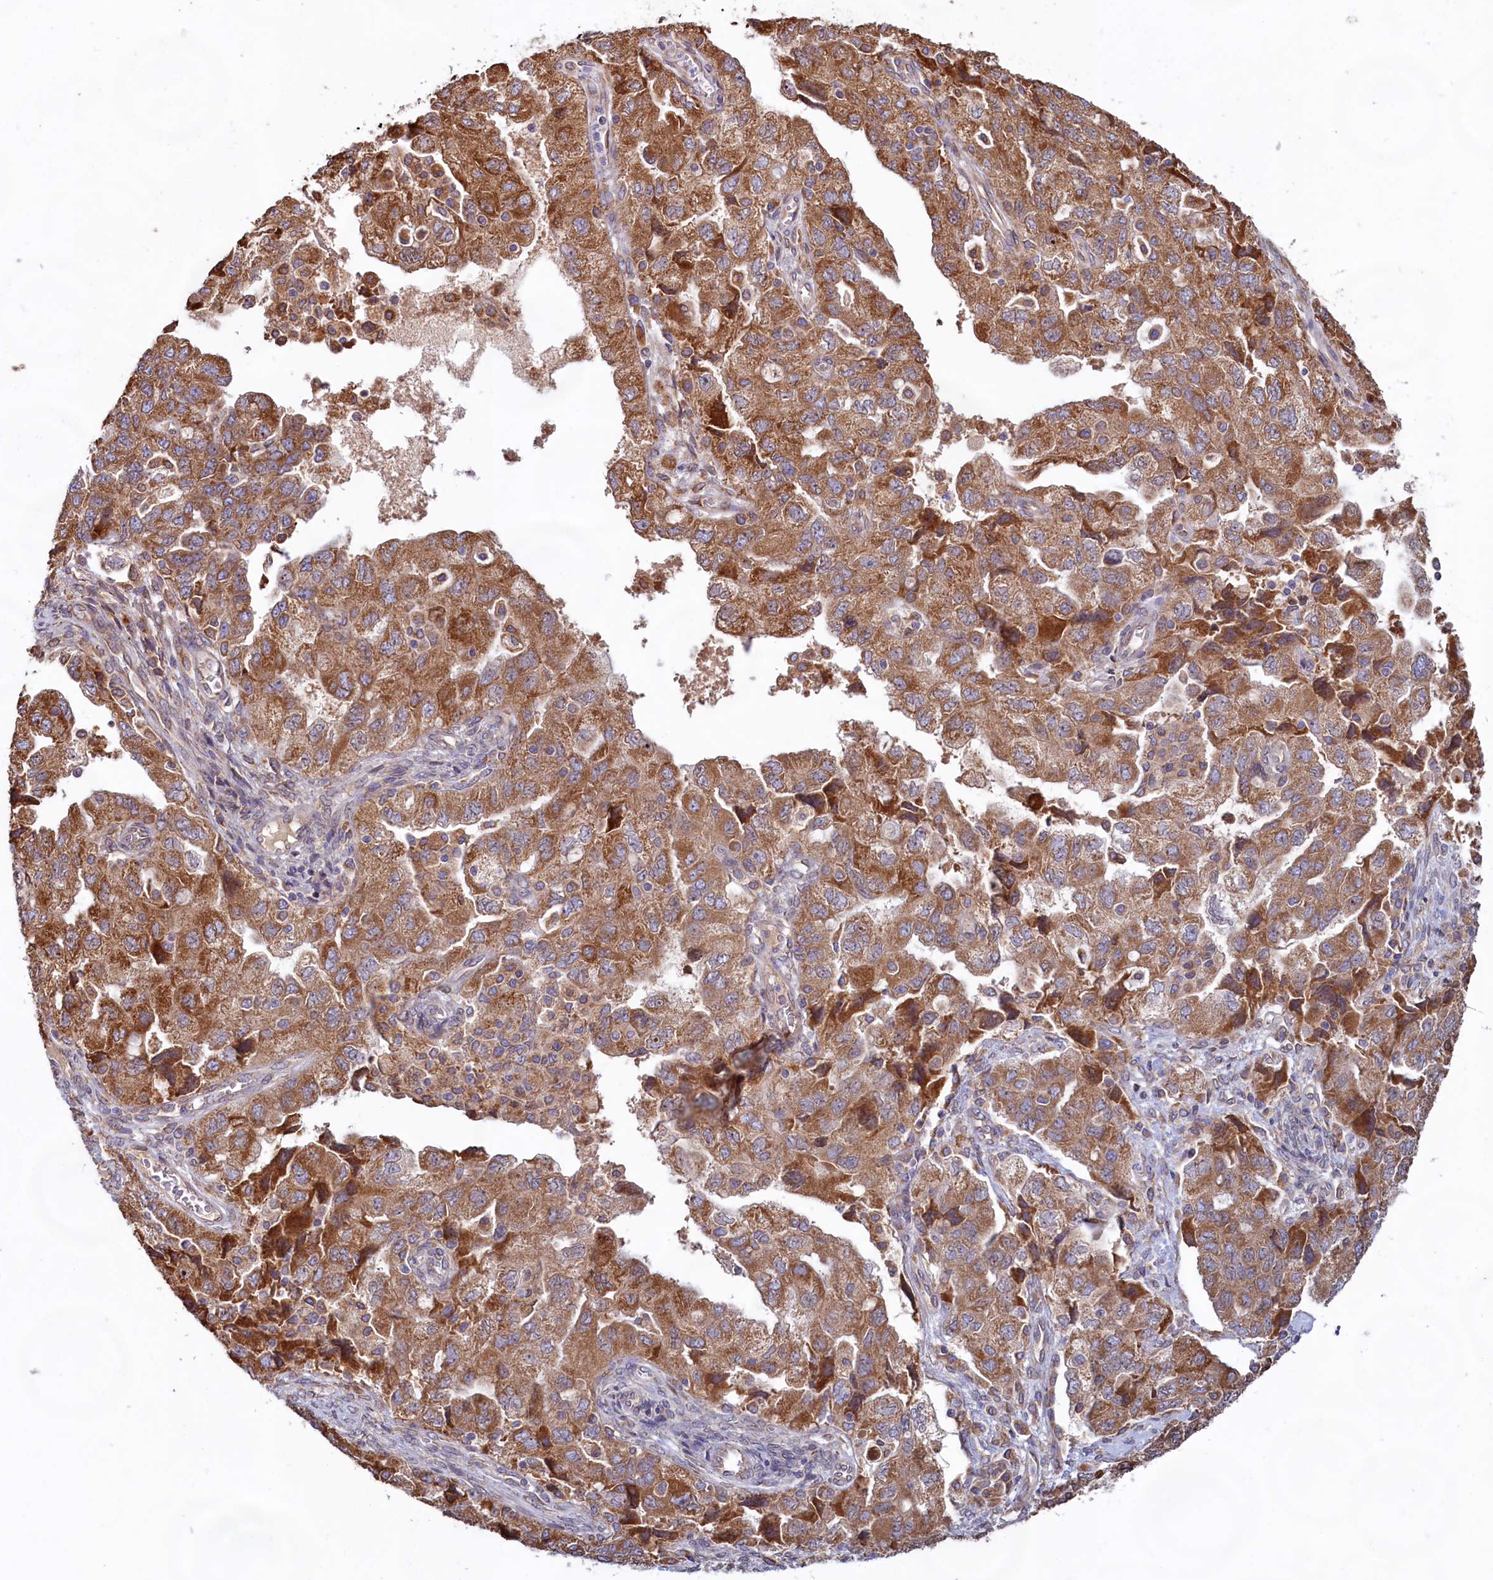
{"staining": {"intensity": "strong", "quantity": ">75%", "location": "cytoplasmic/membranous"}, "tissue": "ovarian cancer", "cell_type": "Tumor cells", "image_type": "cancer", "snomed": [{"axis": "morphology", "description": "Carcinoma, NOS"}, {"axis": "morphology", "description": "Cystadenocarcinoma, serous, NOS"}, {"axis": "topography", "description": "Ovary"}], "caption": "Ovarian cancer stained for a protein (brown) demonstrates strong cytoplasmic/membranous positive expression in about >75% of tumor cells.", "gene": "TBC1D19", "patient": {"sex": "female", "age": 69}}